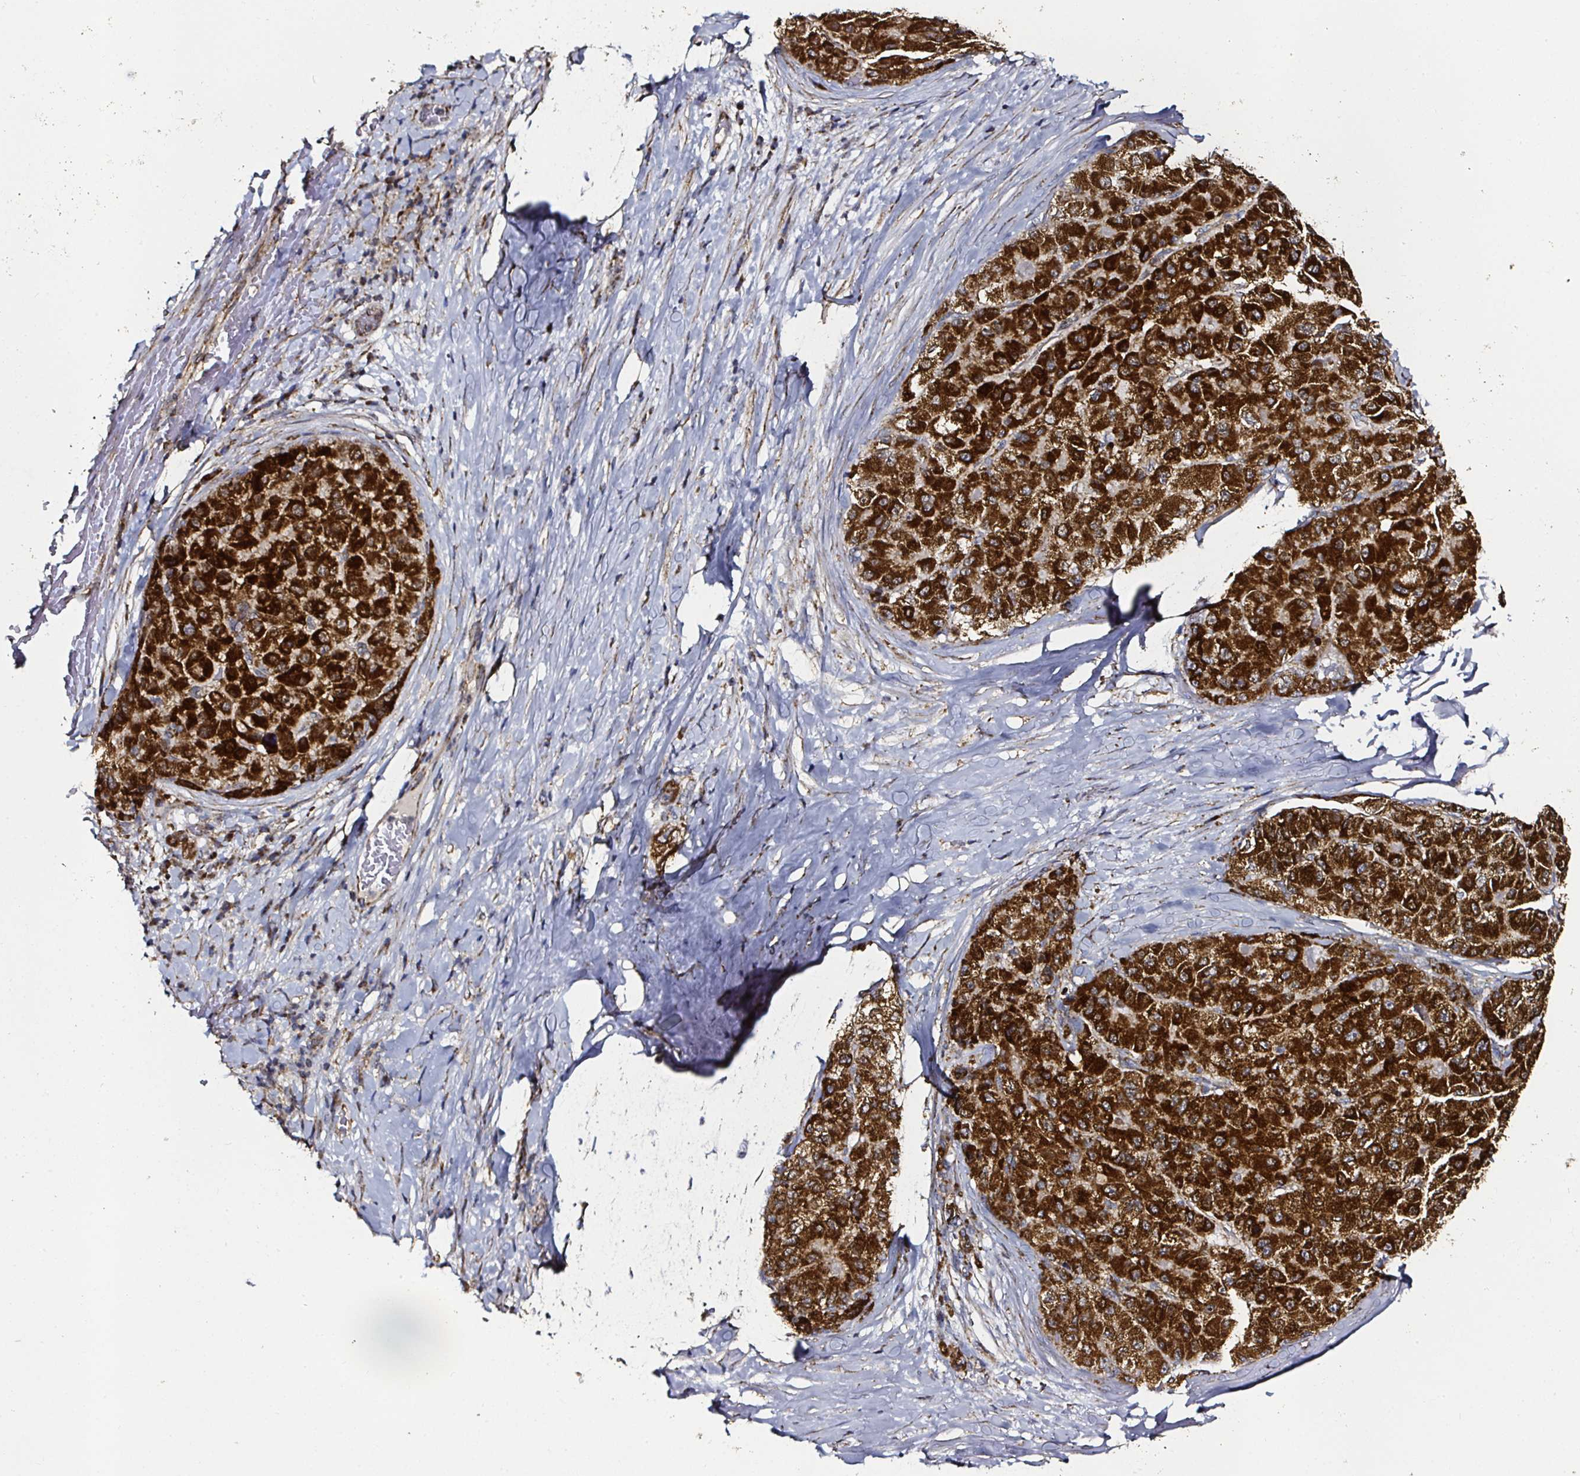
{"staining": {"intensity": "strong", "quantity": ">75%", "location": "cytoplasmic/membranous"}, "tissue": "liver cancer", "cell_type": "Tumor cells", "image_type": "cancer", "snomed": [{"axis": "morphology", "description": "Carcinoma, Hepatocellular, NOS"}, {"axis": "topography", "description": "Liver"}], "caption": "A brown stain shows strong cytoplasmic/membranous expression of a protein in human hepatocellular carcinoma (liver) tumor cells.", "gene": "ATAD3B", "patient": {"sex": "male", "age": 80}}